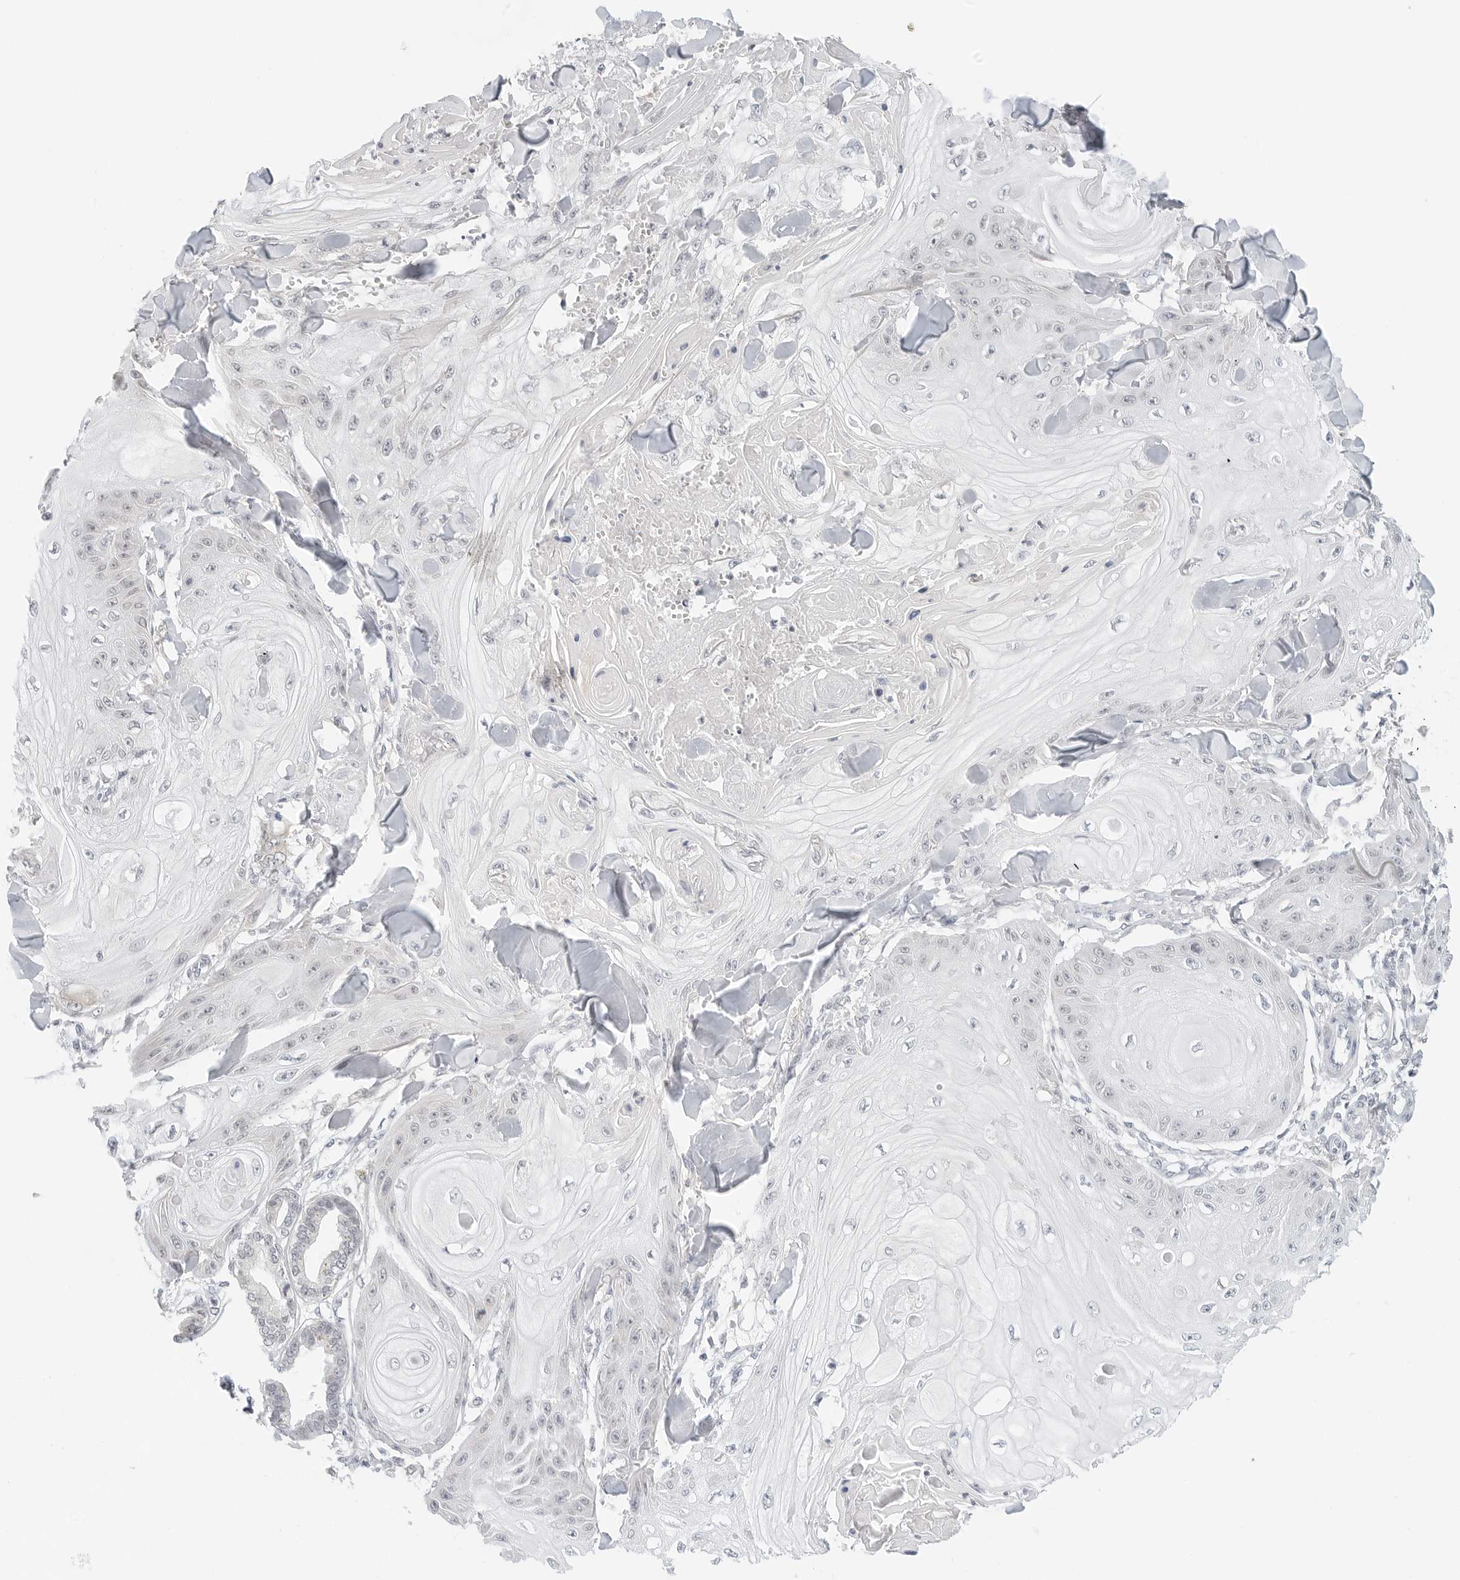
{"staining": {"intensity": "negative", "quantity": "none", "location": "none"}, "tissue": "skin cancer", "cell_type": "Tumor cells", "image_type": "cancer", "snomed": [{"axis": "morphology", "description": "Squamous cell carcinoma, NOS"}, {"axis": "topography", "description": "Skin"}], "caption": "Immunohistochemistry of skin cancer demonstrates no expression in tumor cells.", "gene": "NEO1", "patient": {"sex": "male", "age": 74}}